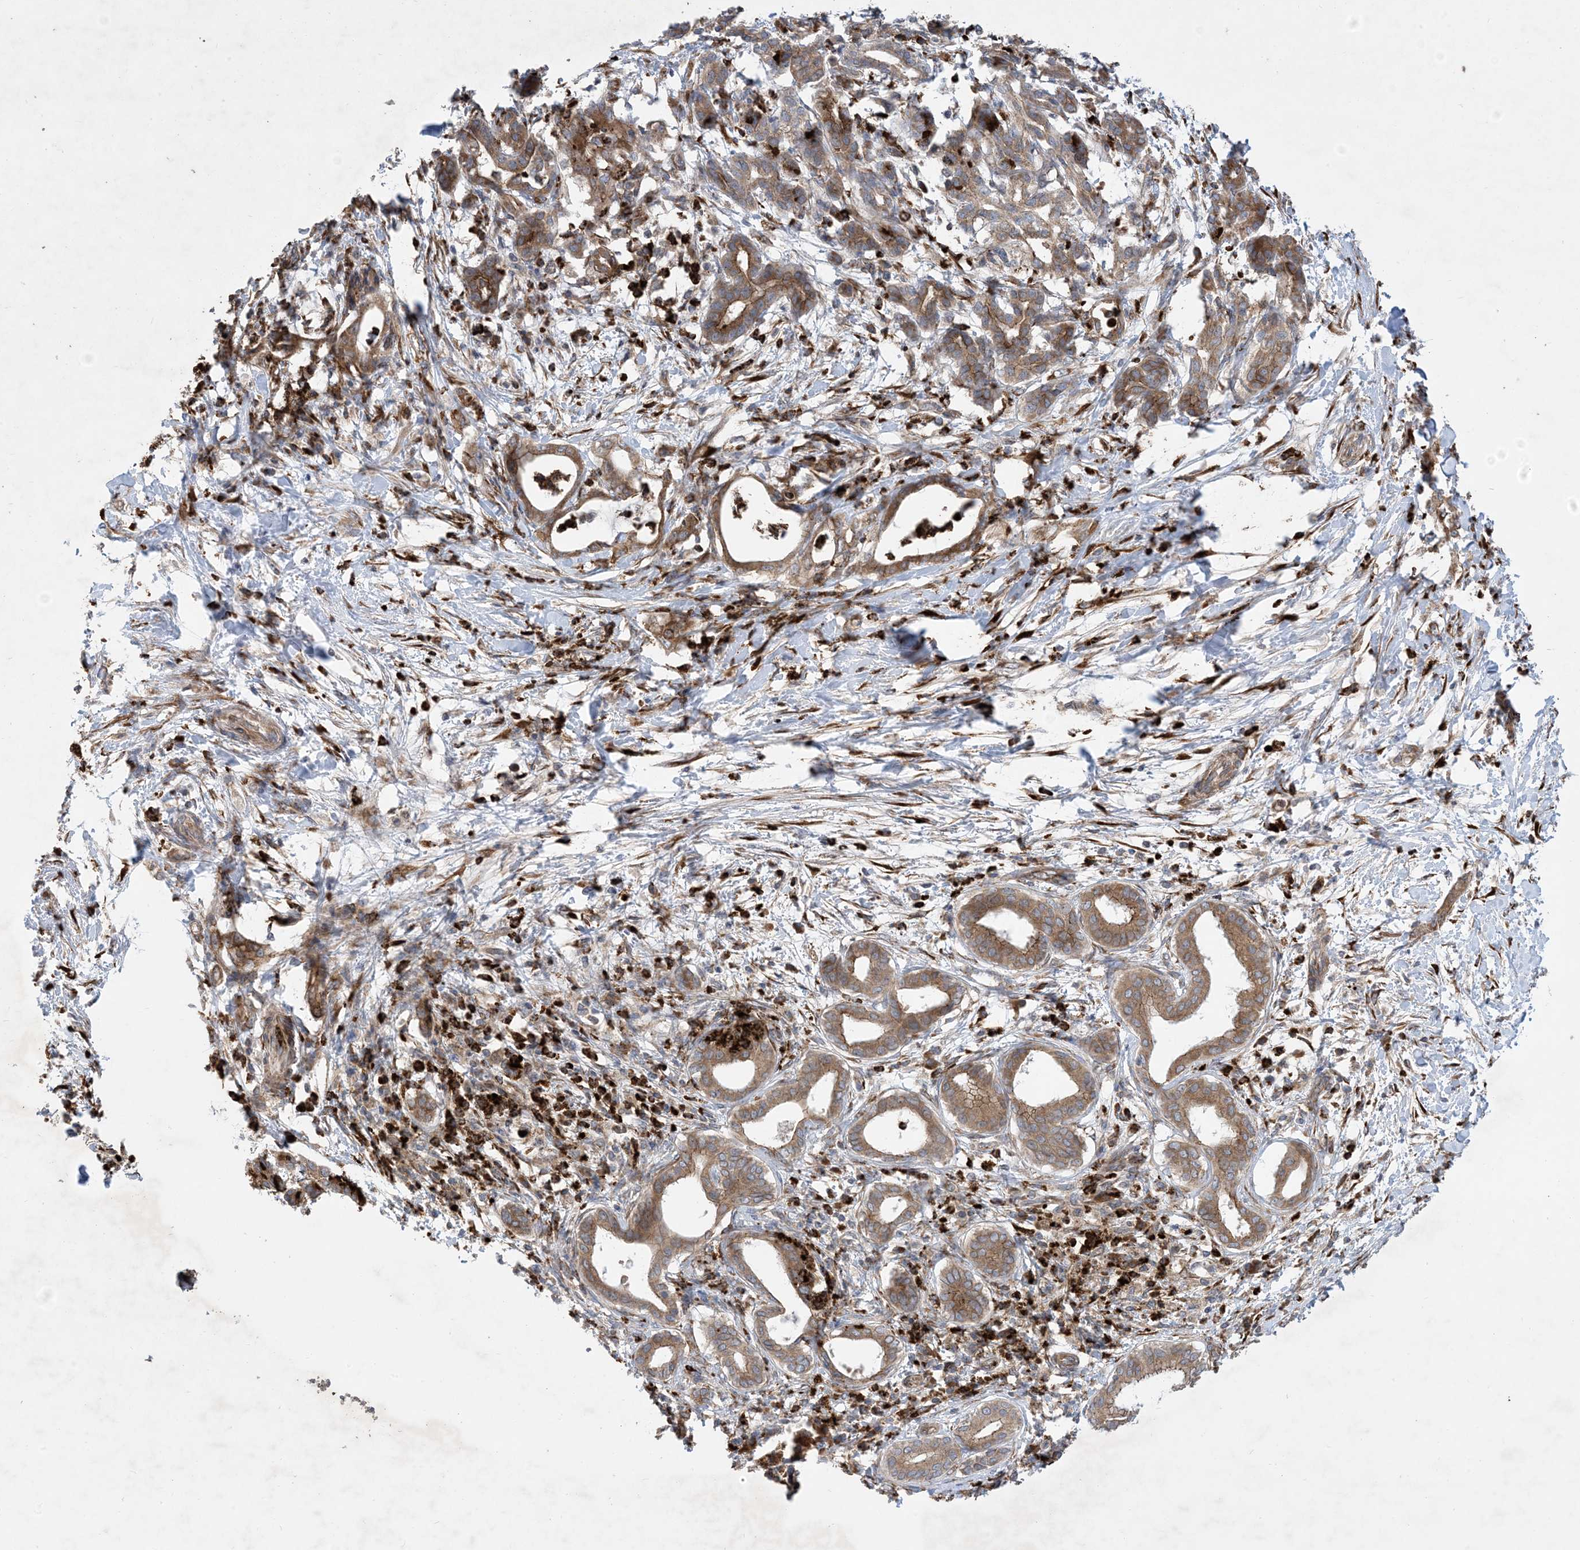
{"staining": {"intensity": "moderate", "quantity": ">75%", "location": "cytoplasmic/membranous"}, "tissue": "pancreatic cancer", "cell_type": "Tumor cells", "image_type": "cancer", "snomed": [{"axis": "morphology", "description": "Adenocarcinoma, NOS"}, {"axis": "topography", "description": "Pancreas"}], "caption": "Immunohistochemical staining of pancreatic cancer exhibits moderate cytoplasmic/membranous protein staining in about >75% of tumor cells.", "gene": "OTOP1", "patient": {"sex": "female", "age": 55}}